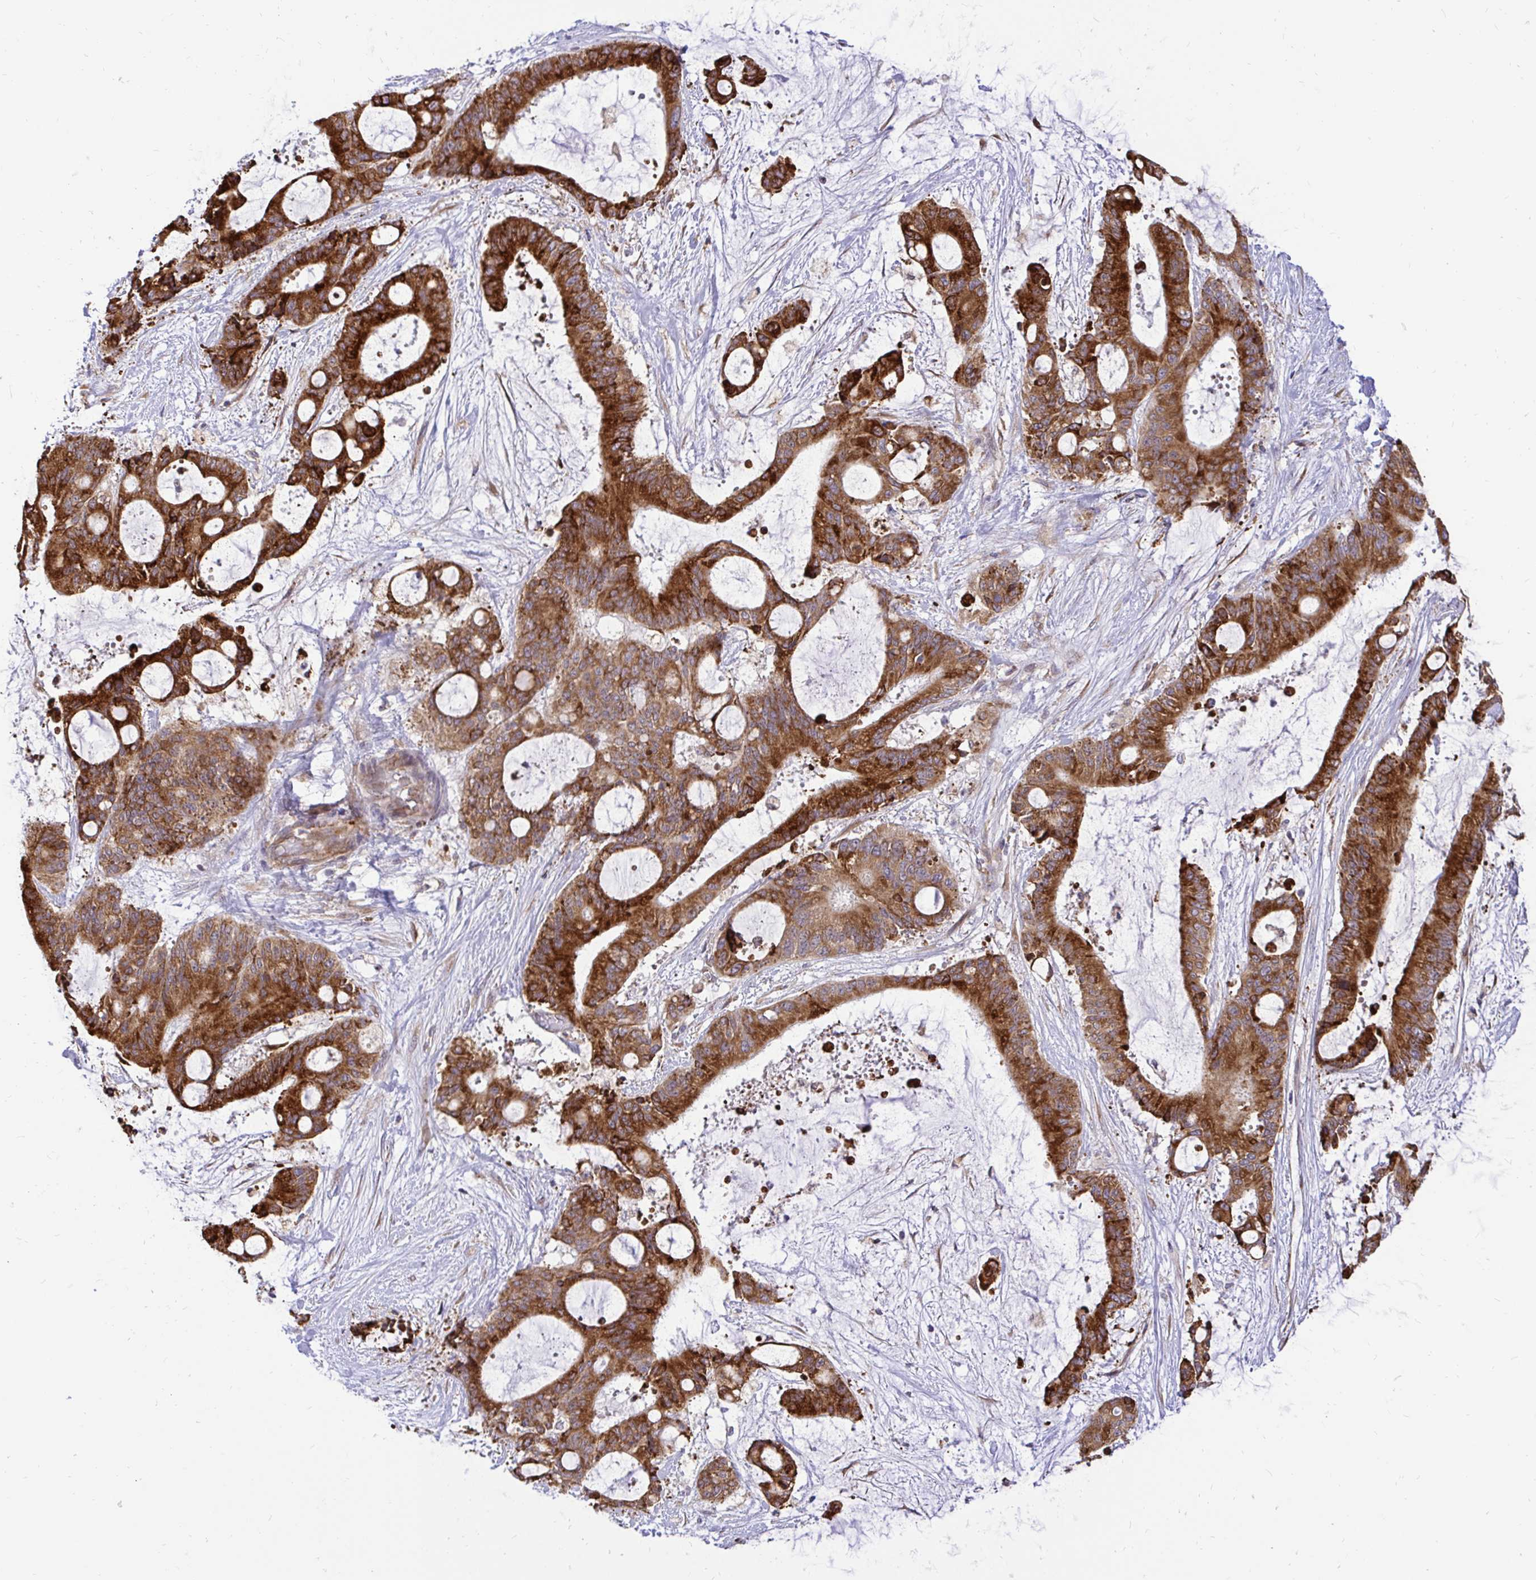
{"staining": {"intensity": "strong", "quantity": ">75%", "location": "cytoplasmic/membranous"}, "tissue": "liver cancer", "cell_type": "Tumor cells", "image_type": "cancer", "snomed": [{"axis": "morphology", "description": "Normal tissue, NOS"}, {"axis": "morphology", "description": "Cholangiocarcinoma"}, {"axis": "topography", "description": "Liver"}, {"axis": "topography", "description": "Peripheral nerve tissue"}], "caption": "IHC staining of liver cholangiocarcinoma, which demonstrates high levels of strong cytoplasmic/membranous staining in about >75% of tumor cells indicating strong cytoplasmic/membranous protein positivity. The staining was performed using DAB (3,3'-diaminobenzidine) (brown) for protein detection and nuclei were counterstained in hematoxylin (blue).", "gene": "NAALAD2", "patient": {"sex": "female", "age": 73}}